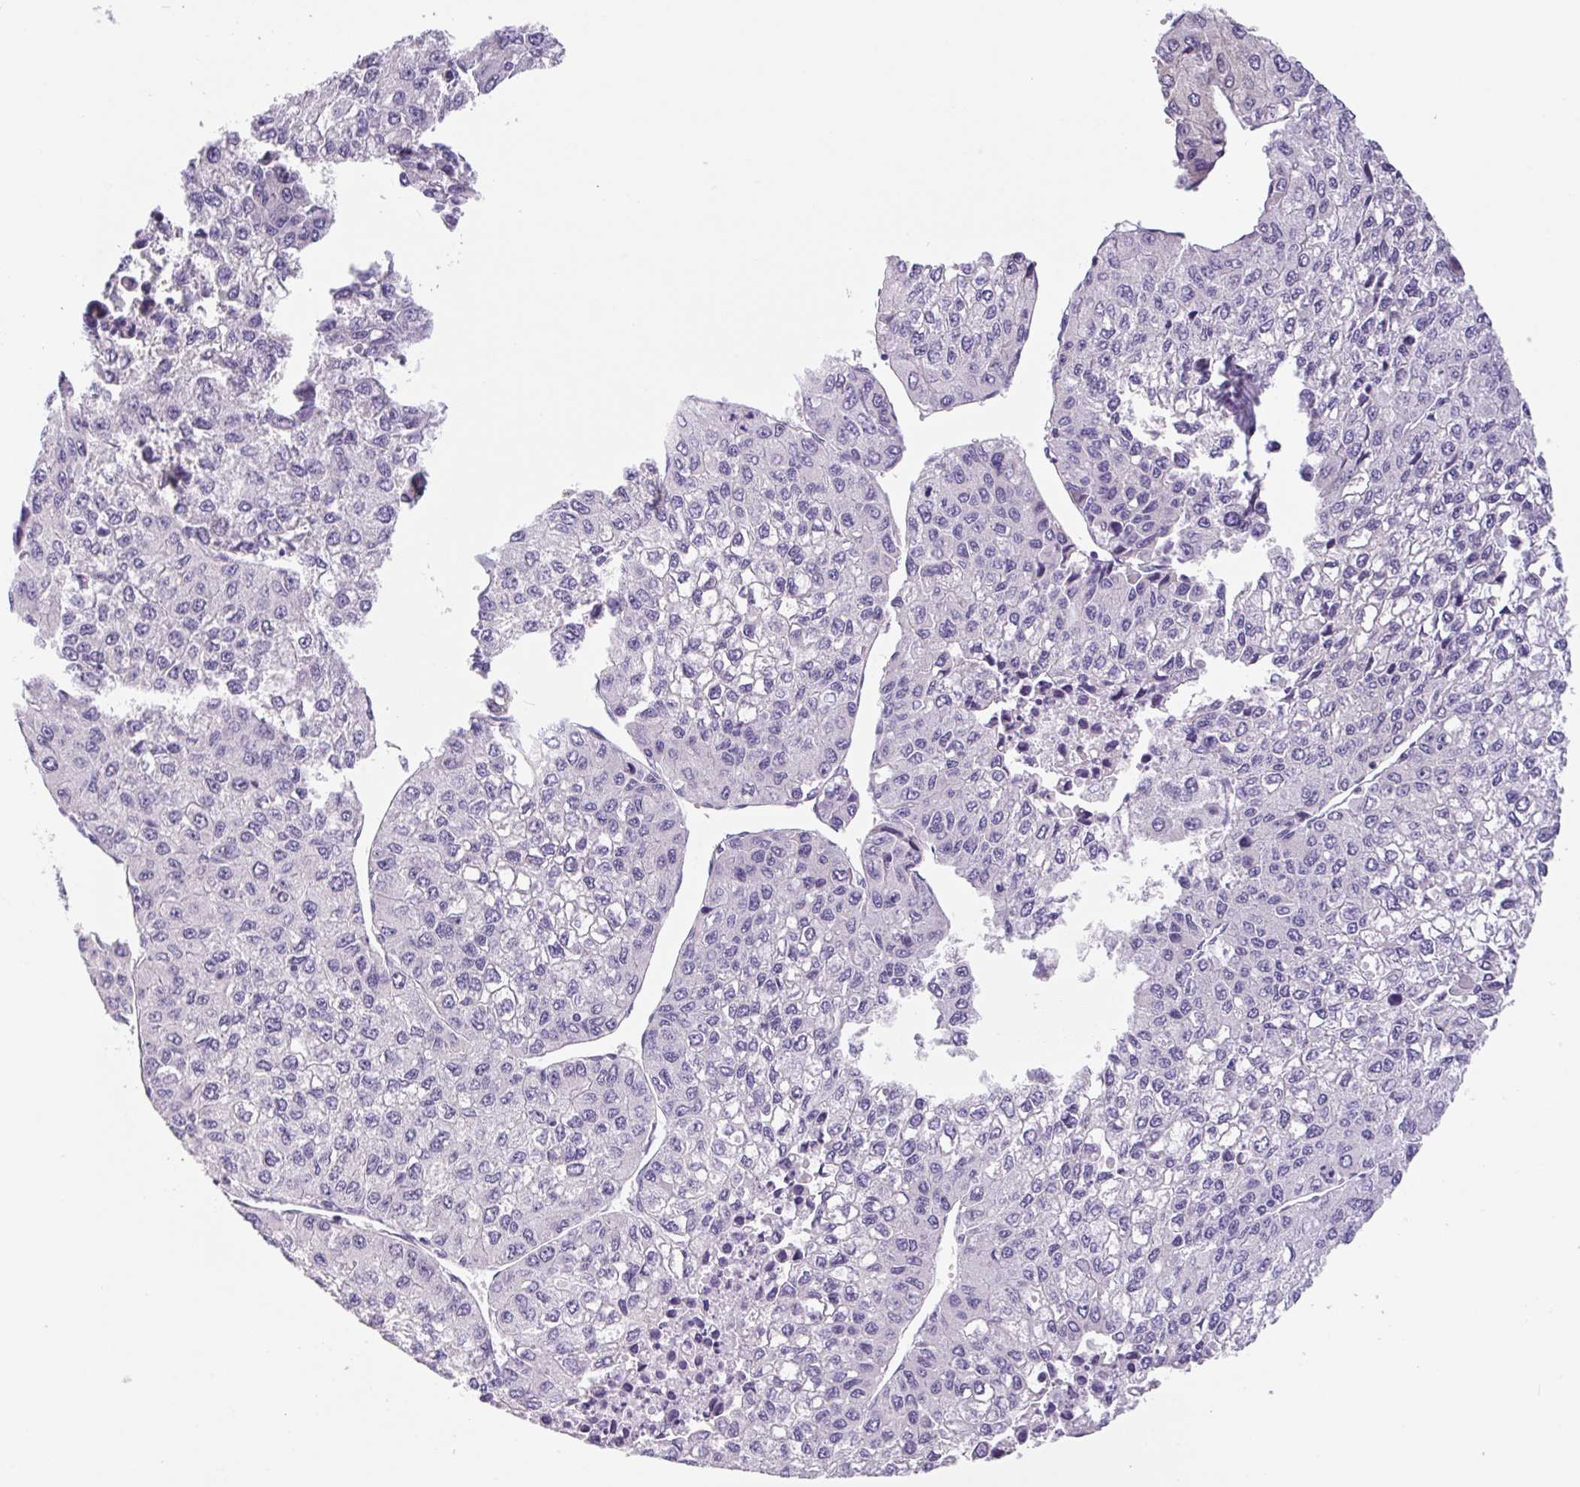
{"staining": {"intensity": "negative", "quantity": "none", "location": "none"}, "tissue": "liver cancer", "cell_type": "Tumor cells", "image_type": "cancer", "snomed": [{"axis": "morphology", "description": "Carcinoma, Hepatocellular, NOS"}, {"axis": "topography", "description": "Liver"}], "caption": "Immunohistochemical staining of human liver cancer (hepatocellular carcinoma) exhibits no significant staining in tumor cells.", "gene": "CTSE", "patient": {"sex": "female", "age": 66}}